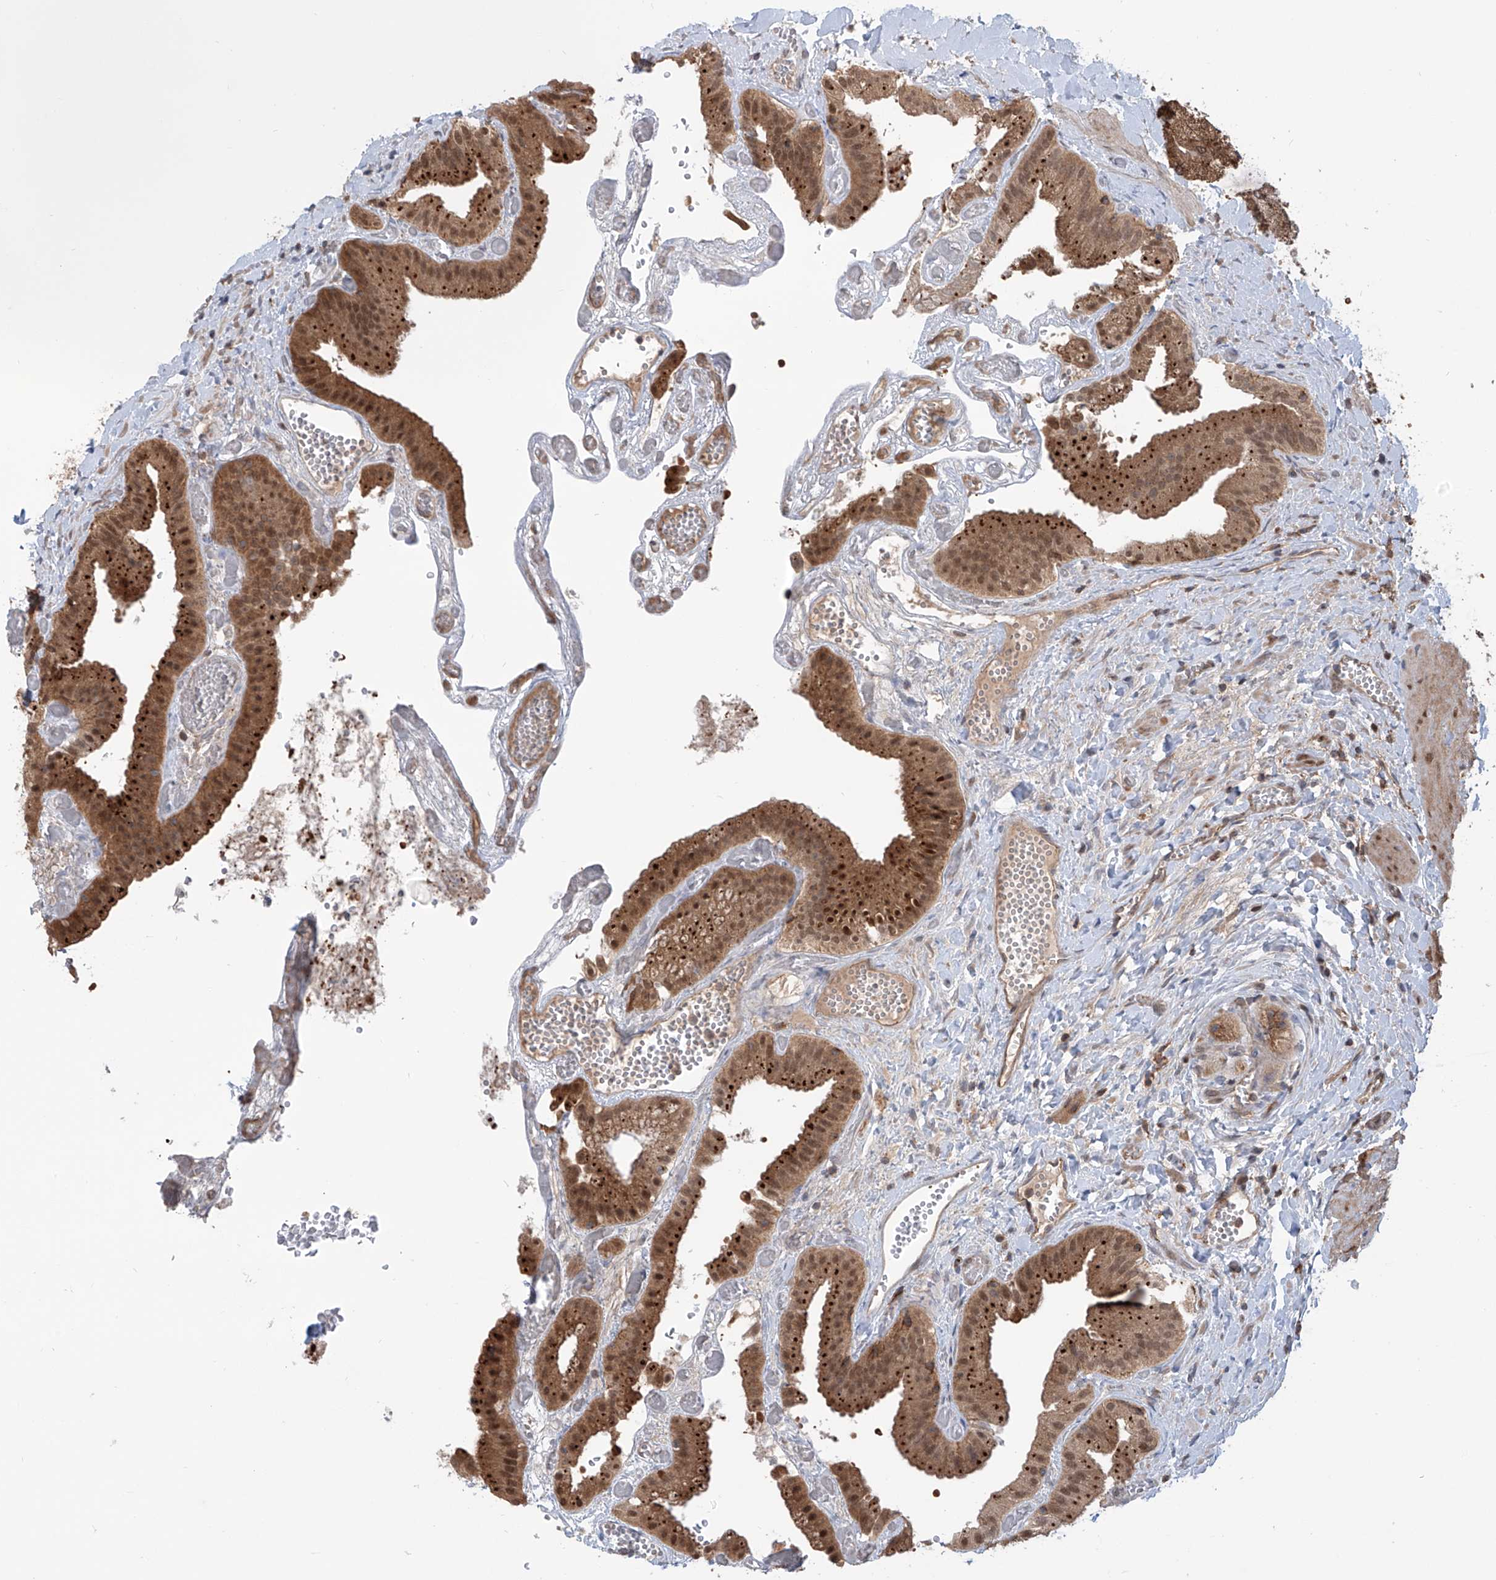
{"staining": {"intensity": "moderate", "quantity": ">75%", "location": "cytoplasmic/membranous,nuclear"}, "tissue": "gallbladder", "cell_type": "Glandular cells", "image_type": "normal", "snomed": [{"axis": "morphology", "description": "Normal tissue, NOS"}, {"axis": "topography", "description": "Gallbladder"}], "caption": "This is an image of IHC staining of unremarkable gallbladder, which shows moderate expression in the cytoplasmic/membranous,nuclear of glandular cells.", "gene": "HOXC8", "patient": {"sex": "female", "age": 64}}